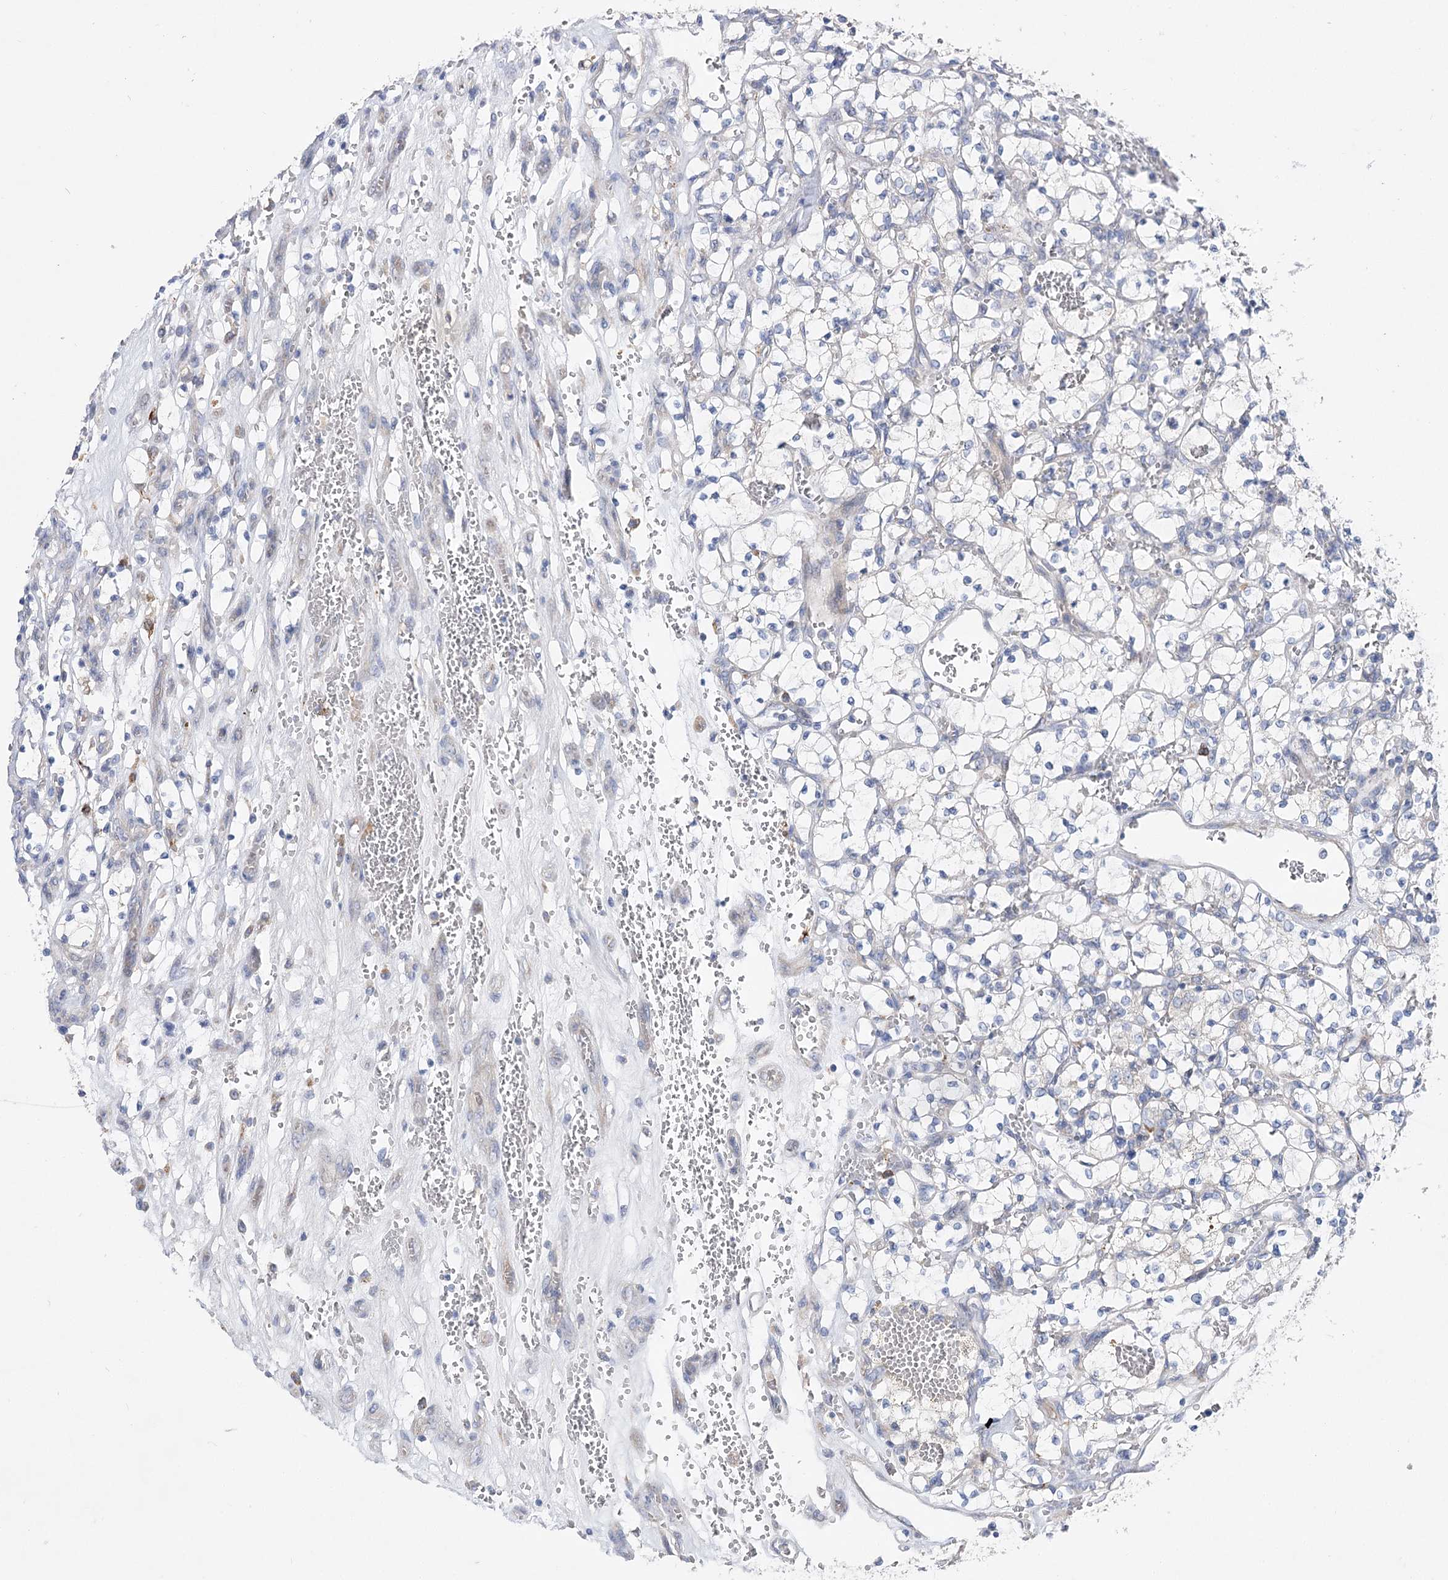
{"staining": {"intensity": "negative", "quantity": "none", "location": "none"}, "tissue": "renal cancer", "cell_type": "Tumor cells", "image_type": "cancer", "snomed": [{"axis": "morphology", "description": "Adenocarcinoma, NOS"}, {"axis": "topography", "description": "Kidney"}], "caption": "Protein analysis of renal adenocarcinoma demonstrates no significant staining in tumor cells. (DAB (3,3'-diaminobenzidine) immunohistochemistry (IHC), high magnification).", "gene": "NRAP", "patient": {"sex": "female", "age": 69}}